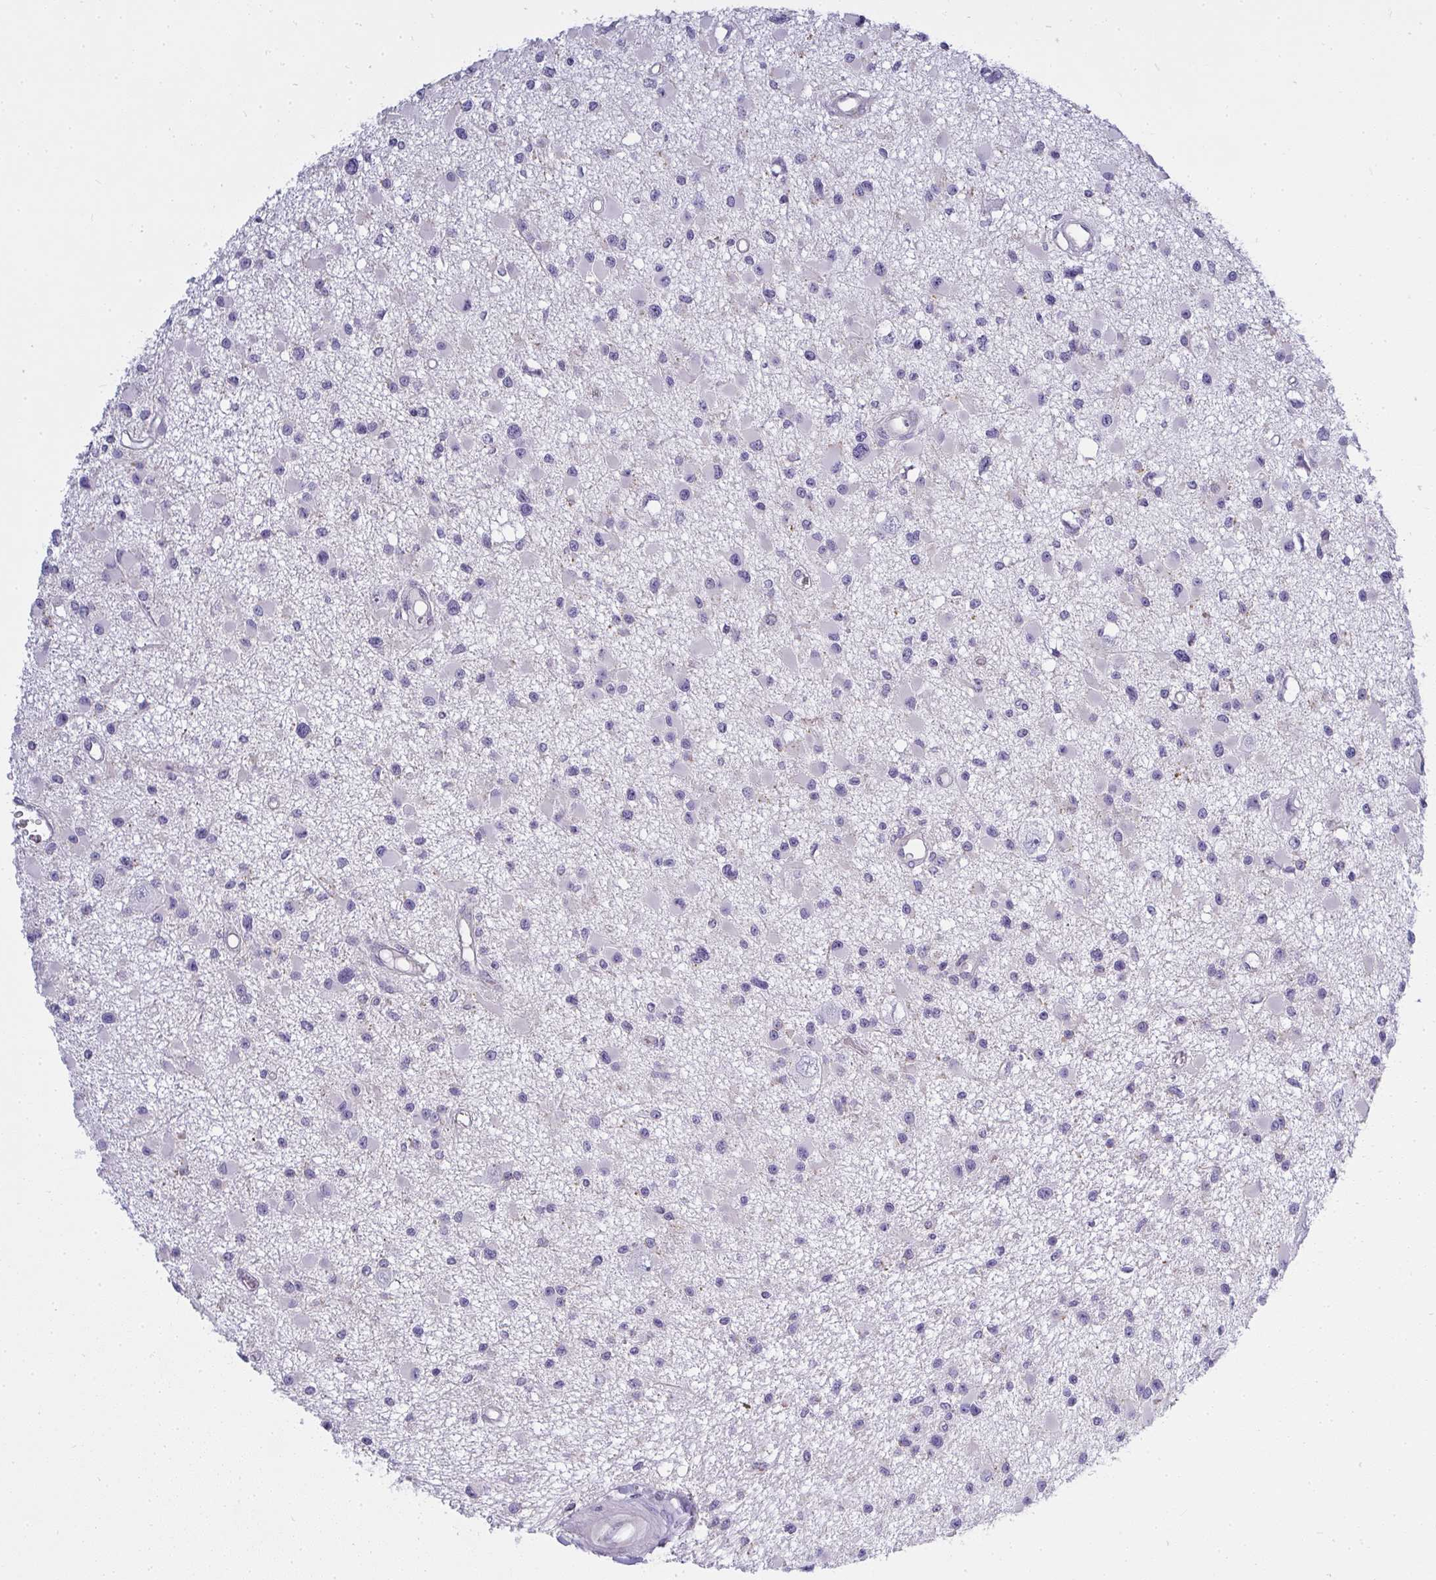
{"staining": {"intensity": "negative", "quantity": "none", "location": "none"}, "tissue": "glioma", "cell_type": "Tumor cells", "image_type": "cancer", "snomed": [{"axis": "morphology", "description": "Glioma, malignant, High grade"}, {"axis": "topography", "description": "Brain"}], "caption": "A high-resolution image shows IHC staining of malignant high-grade glioma, which shows no significant positivity in tumor cells.", "gene": "GSDMB", "patient": {"sex": "male", "age": 54}}